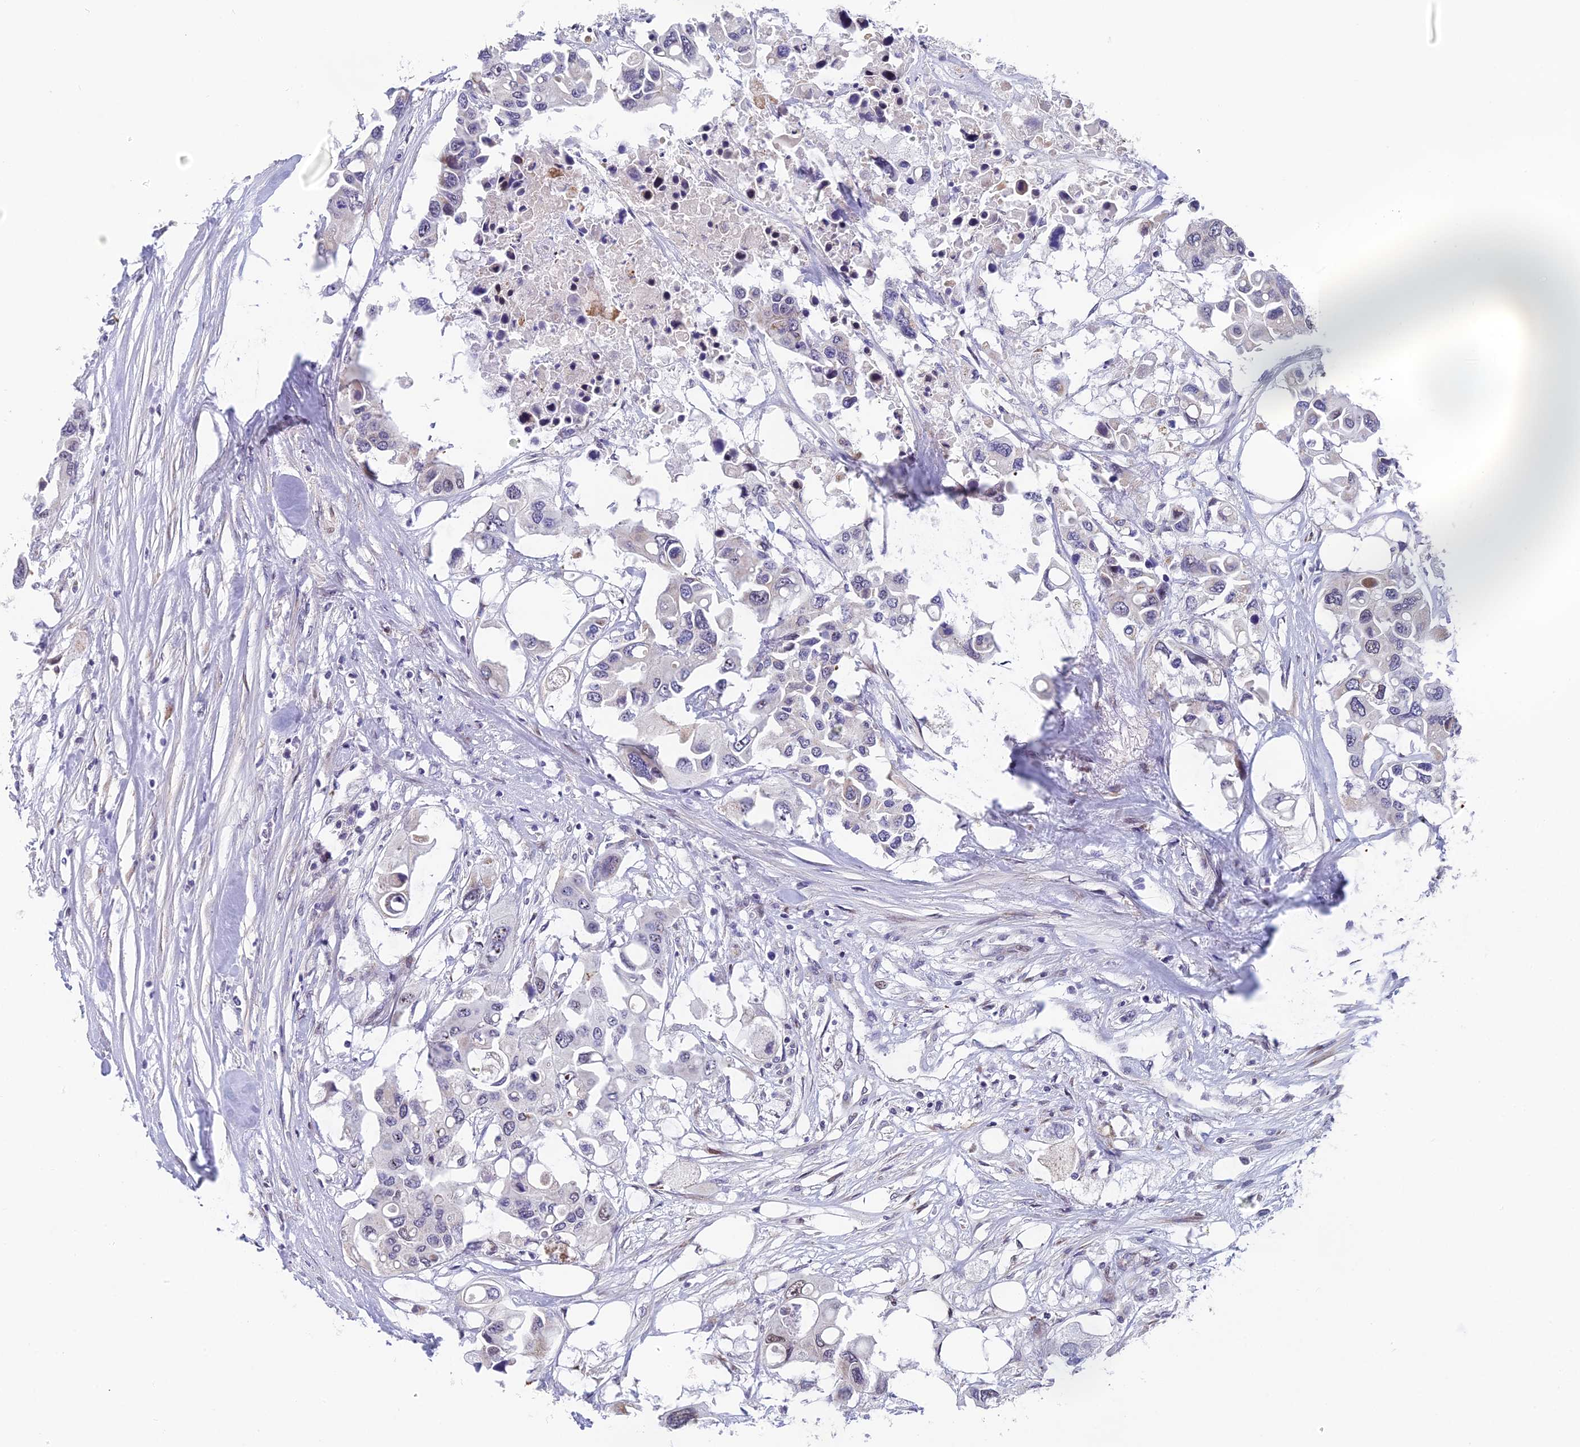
{"staining": {"intensity": "weak", "quantity": "<25%", "location": "nuclear"}, "tissue": "colorectal cancer", "cell_type": "Tumor cells", "image_type": "cancer", "snomed": [{"axis": "morphology", "description": "Adenocarcinoma, NOS"}, {"axis": "topography", "description": "Colon"}], "caption": "The histopathology image exhibits no significant expression in tumor cells of adenocarcinoma (colorectal).", "gene": "XKR9", "patient": {"sex": "male", "age": 77}}